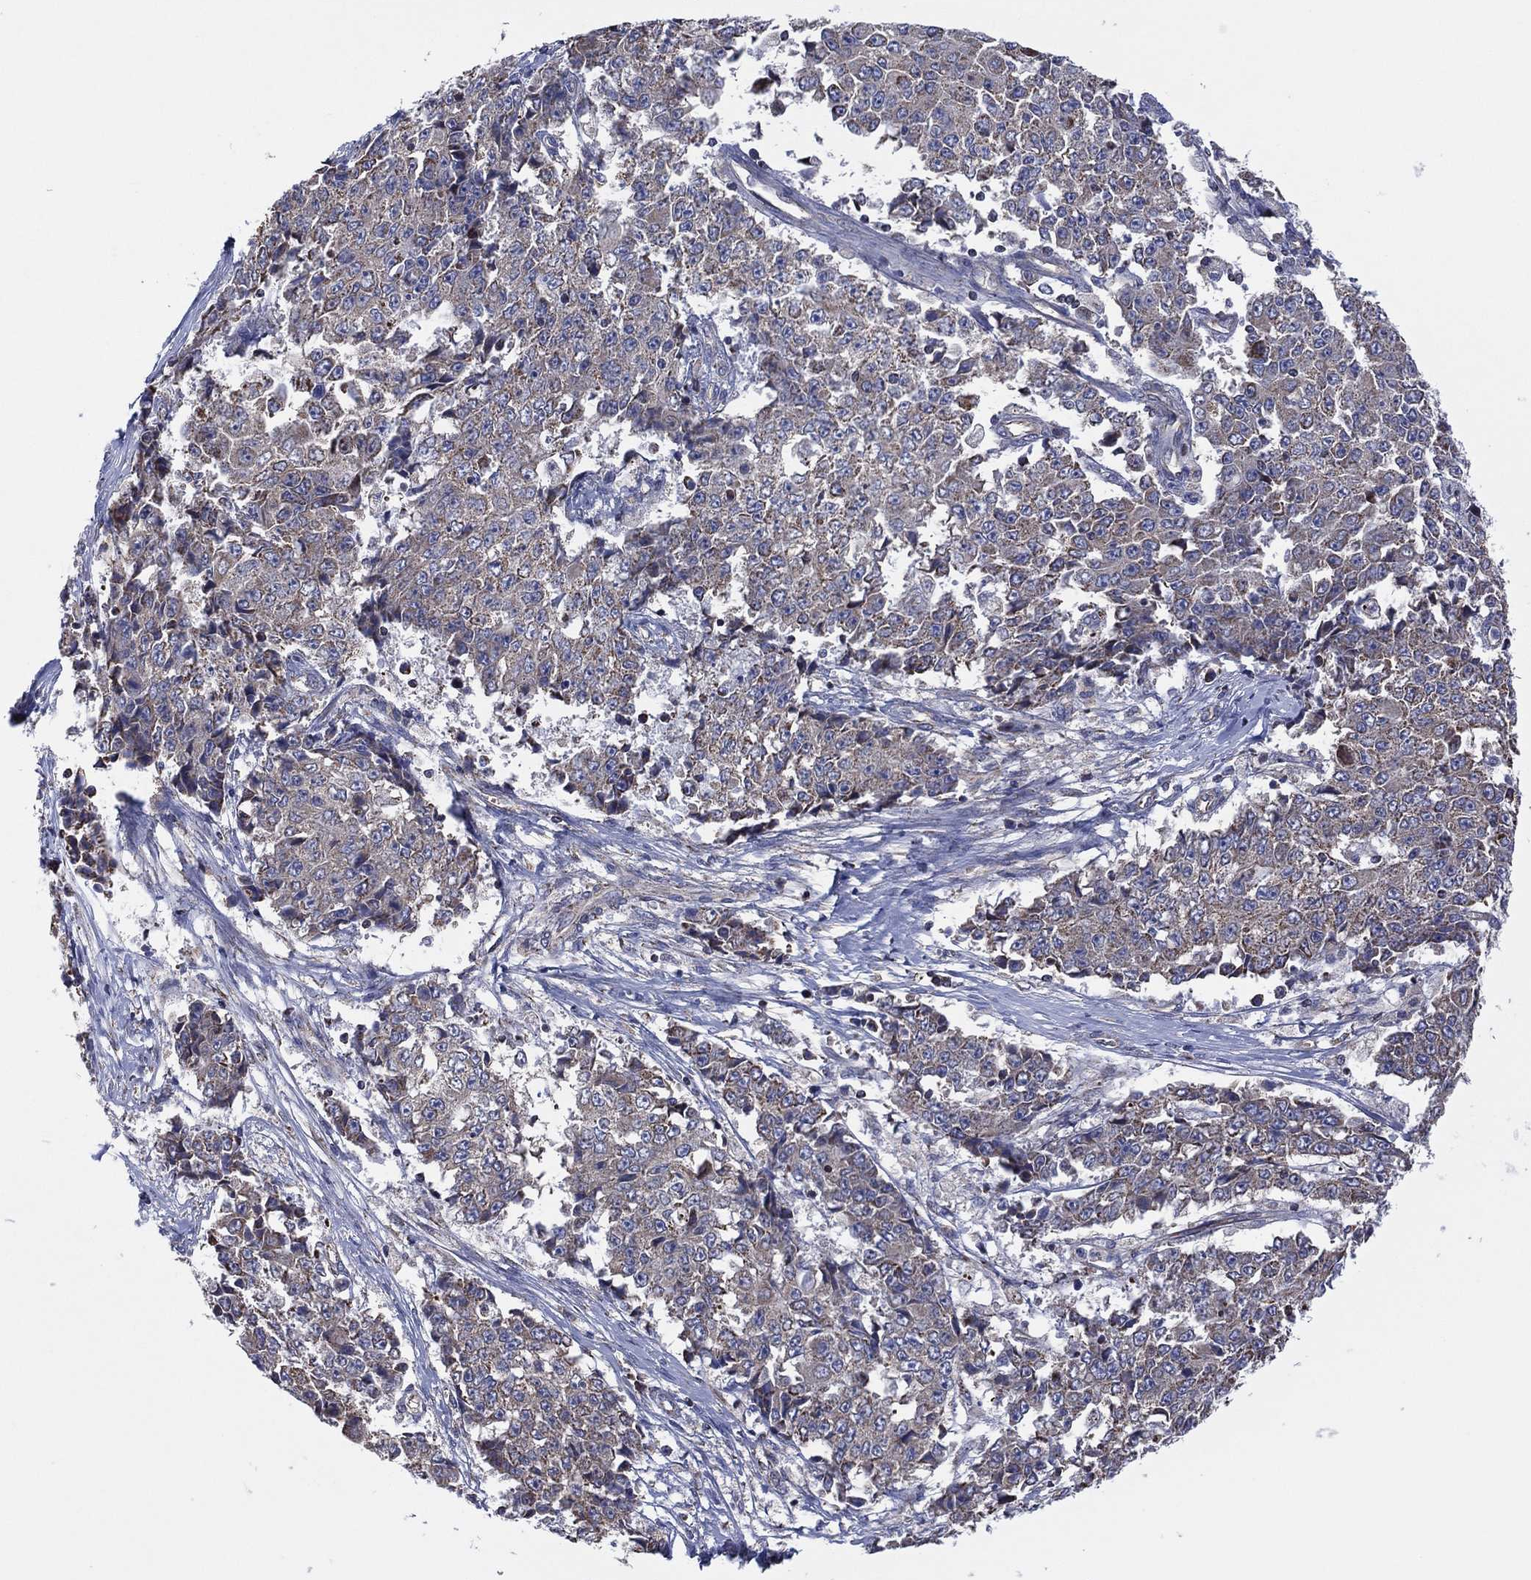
{"staining": {"intensity": "negative", "quantity": "none", "location": "none"}, "tissue": "ovarian cancer", "cell_type": "Tumor cells", "image_type": "cancer", "snomed": [{"axis": "morphology", "description": "Carcinoma, endometroid"}, {"axis": "topography", "description": "Ovary"}], "caption": "There is no significant staining in tumor cells of ovarian endometroid carcinoma.", "gene": "PIDD1", "patient": {"sex": "female", "age": 42}}